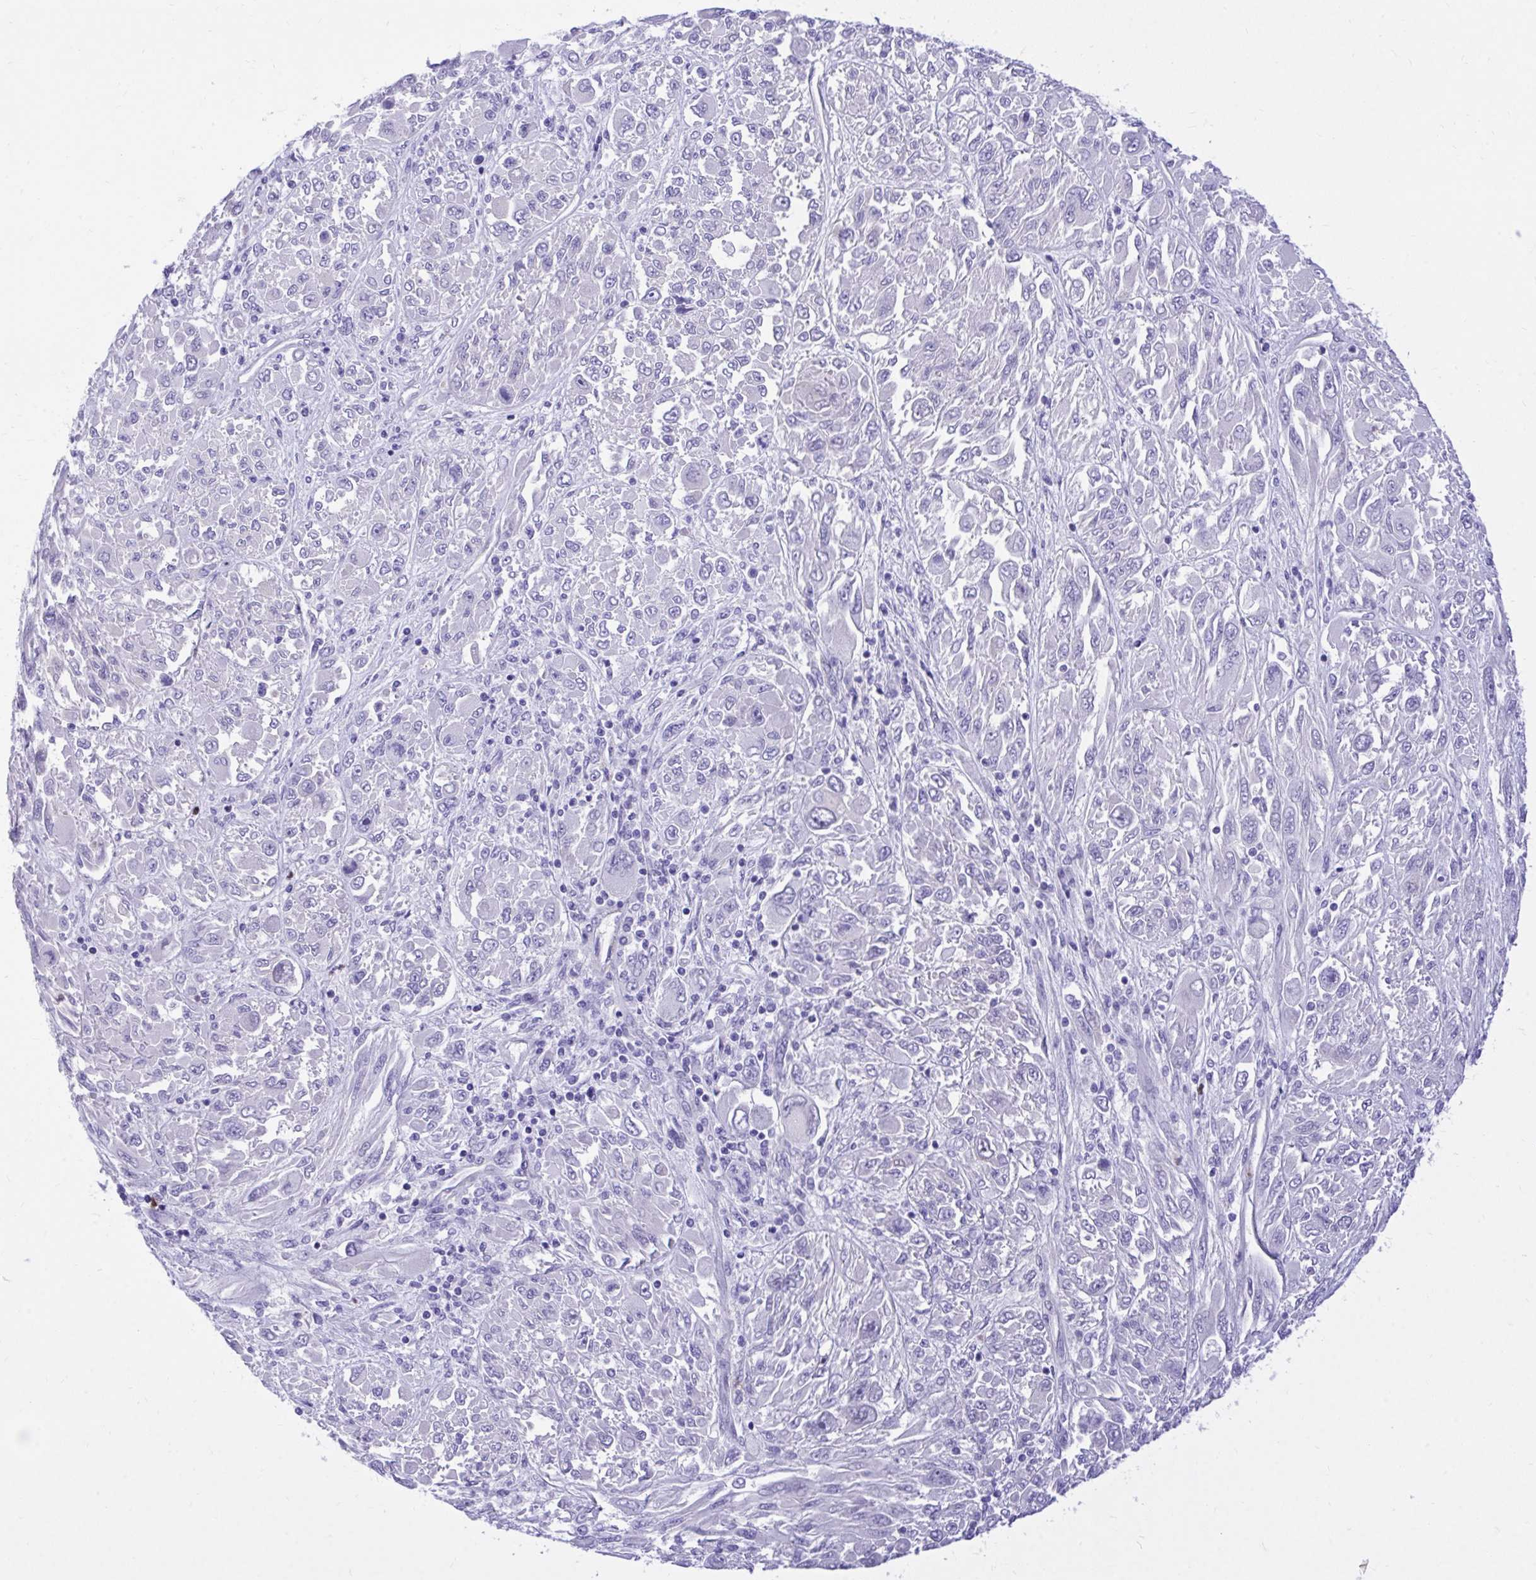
{"staining": {"intensity": "negative", "quantity": "none", "location": "none"}, "tissue": "melanoma", "cell_type": "Tumor cells", "image_type": "cancer", "snomed": [{"axis": "morphology", "description": "Malignant melanoma, NOS"}, {"axis": "topography", "description": "Skin"}], "caption": "A micrograph of human malignant melanoma is negative for staining in tumor cells.", "gene": "ADAMTSL1", "patient": {"sex": "female", "age": 91}}